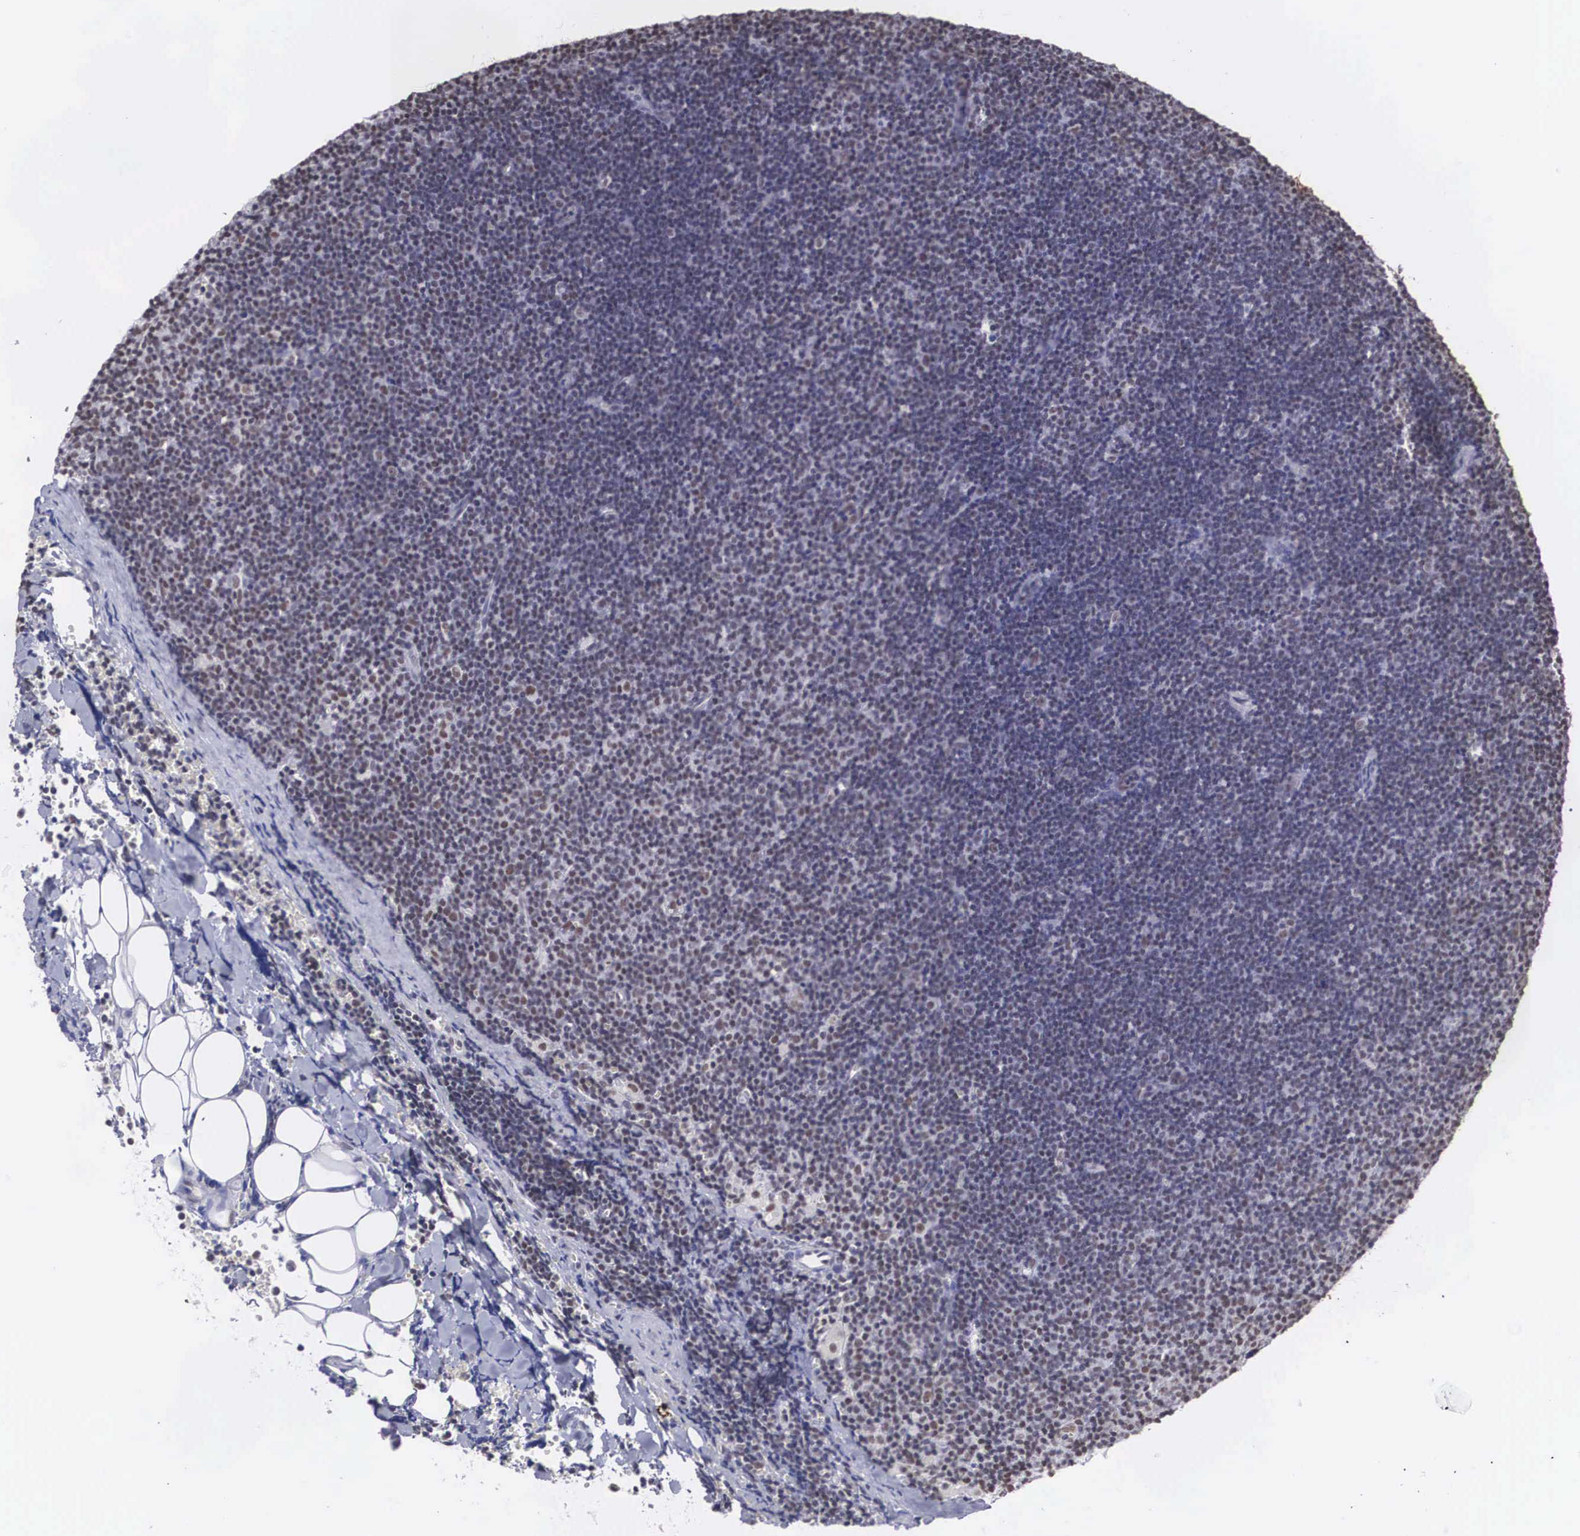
{"staining": {"intensity": "weak", "quantity": "25%-75%", "location": "nuclear"}, "tissue": "lymphoma", "cell_type": "Tumor cells", "image_type": "cancer", "snomed": [{"axis": "morphology", "description": "Malignant lymphoma, non-Hodgkin's type, Low grade"}, {"axis": "topography", "description": "Lymph node"}], "caption": "Human low-grade malignant lymphoma, non-Hodgkin's type stained for a protein (brown) shows weak nuclear positive expression in approximately 25%-75% of tumor cells.", "gene": "CSTF2", "patient": {"sex": "male", "age": 57}}